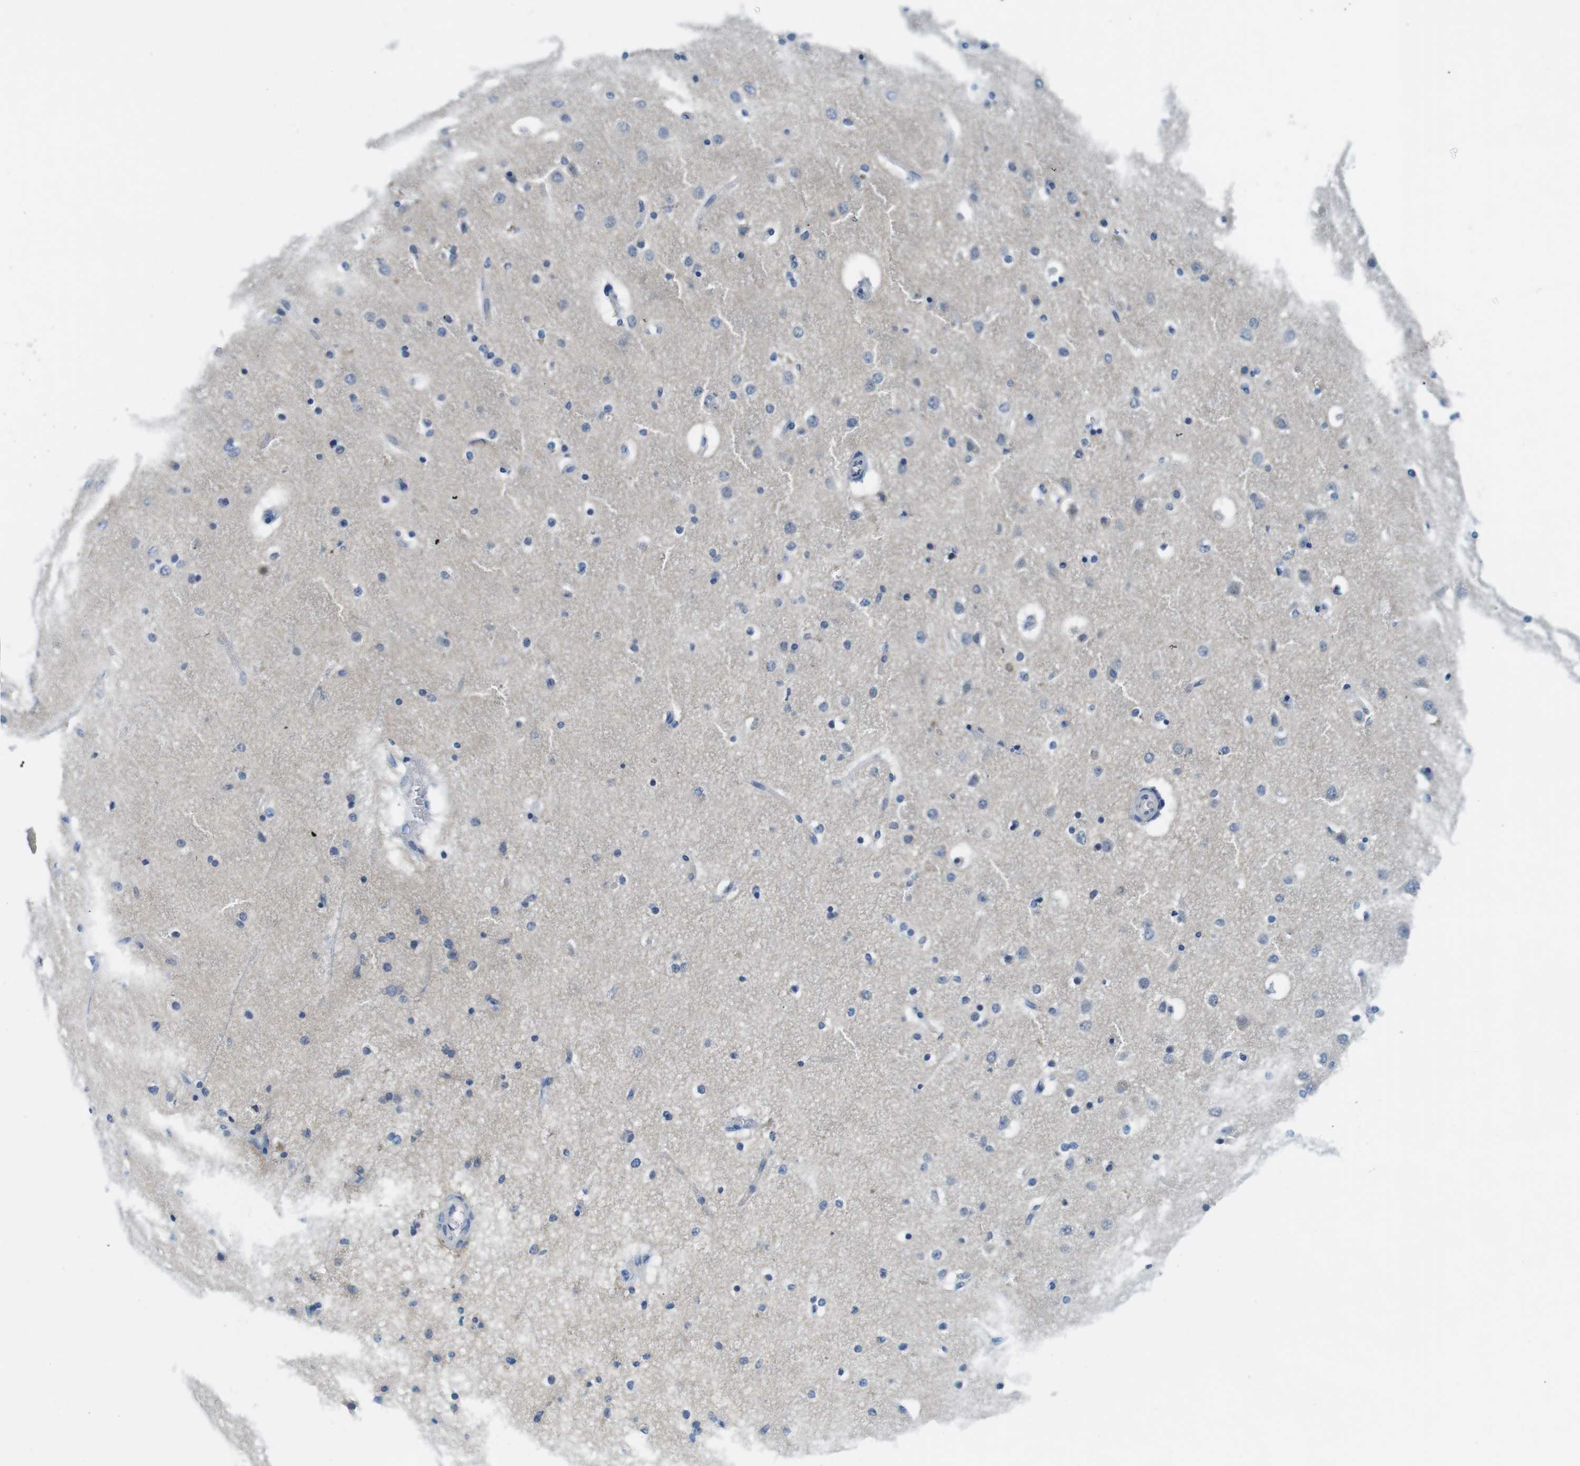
{"staining": {"intensity": "negative", "quantity": "none", "location": "none"}, "tissue": "cerebral cortex", "cell_type": "Endothelial cells", "image_type": "normal", "snomed": [{"axis": "morphology", "description": "Normal tissue, NOS"}, {"axis": "topography", "description": "Cerebral cortex"}], "caption": "The image demonstrates no staining of endothelial cells in unremarkable cerebral cortex.", "gene": "SLC6A6", "patient": {"sex": "female", "age": 54}}